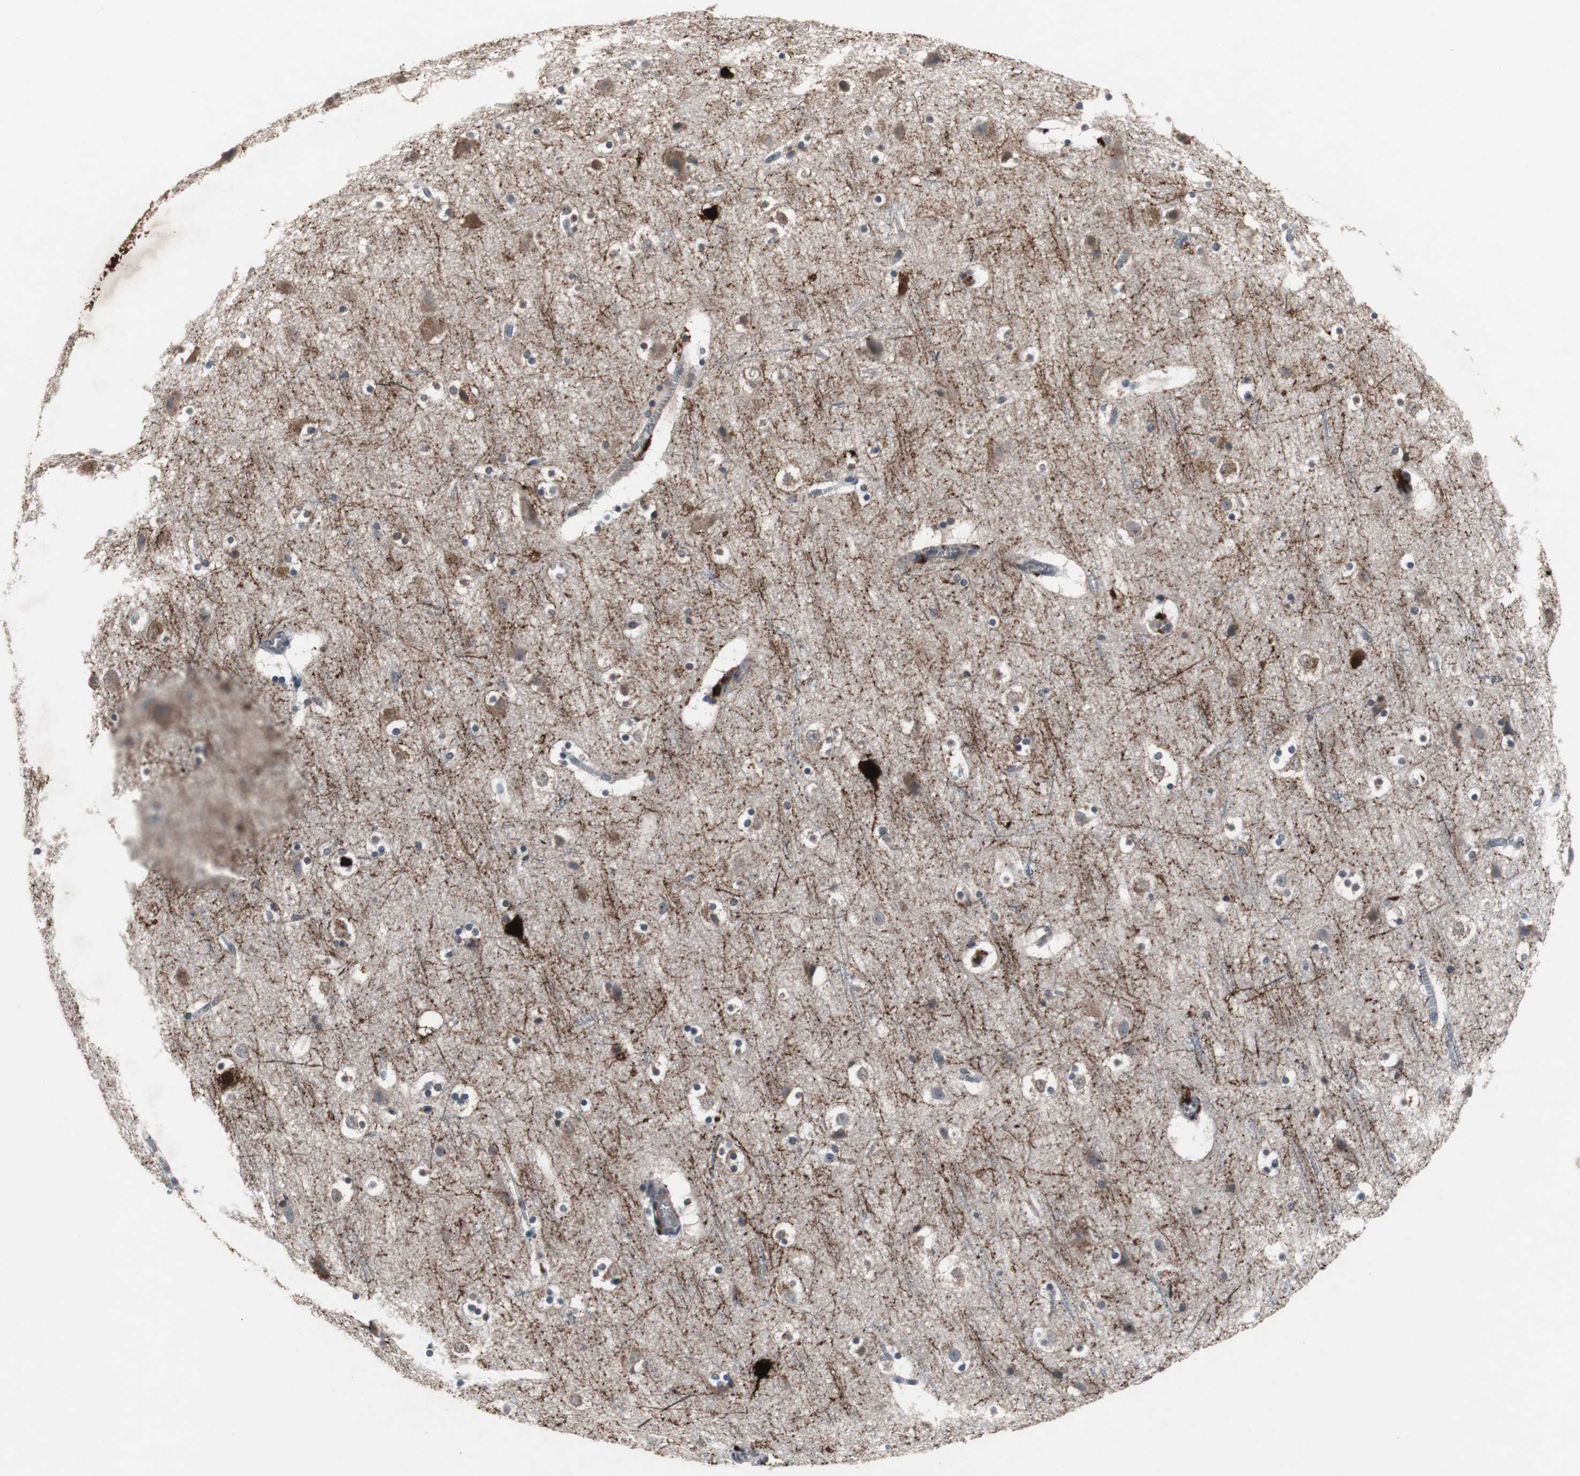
{"staining": {"intensity": "weak", "quantity": "<25%", "location": "cytoplasmic/membranous"}, "tissue": "cerebral cortex", "cell_type": "Endothelial cells", "image_type": "normal", "snomed": [{"axis": "morphology", "description": "Normal tissue, NOS"}, {"axis": "topography", "description": "Cerebral cortex"}], "caption": "Cerebral cortex stained for a protein using immunohistochemistry demonstrates no staining endothelial cells.", "gene": "CALB2", "patient": {"sex": "male", "age": 45}}